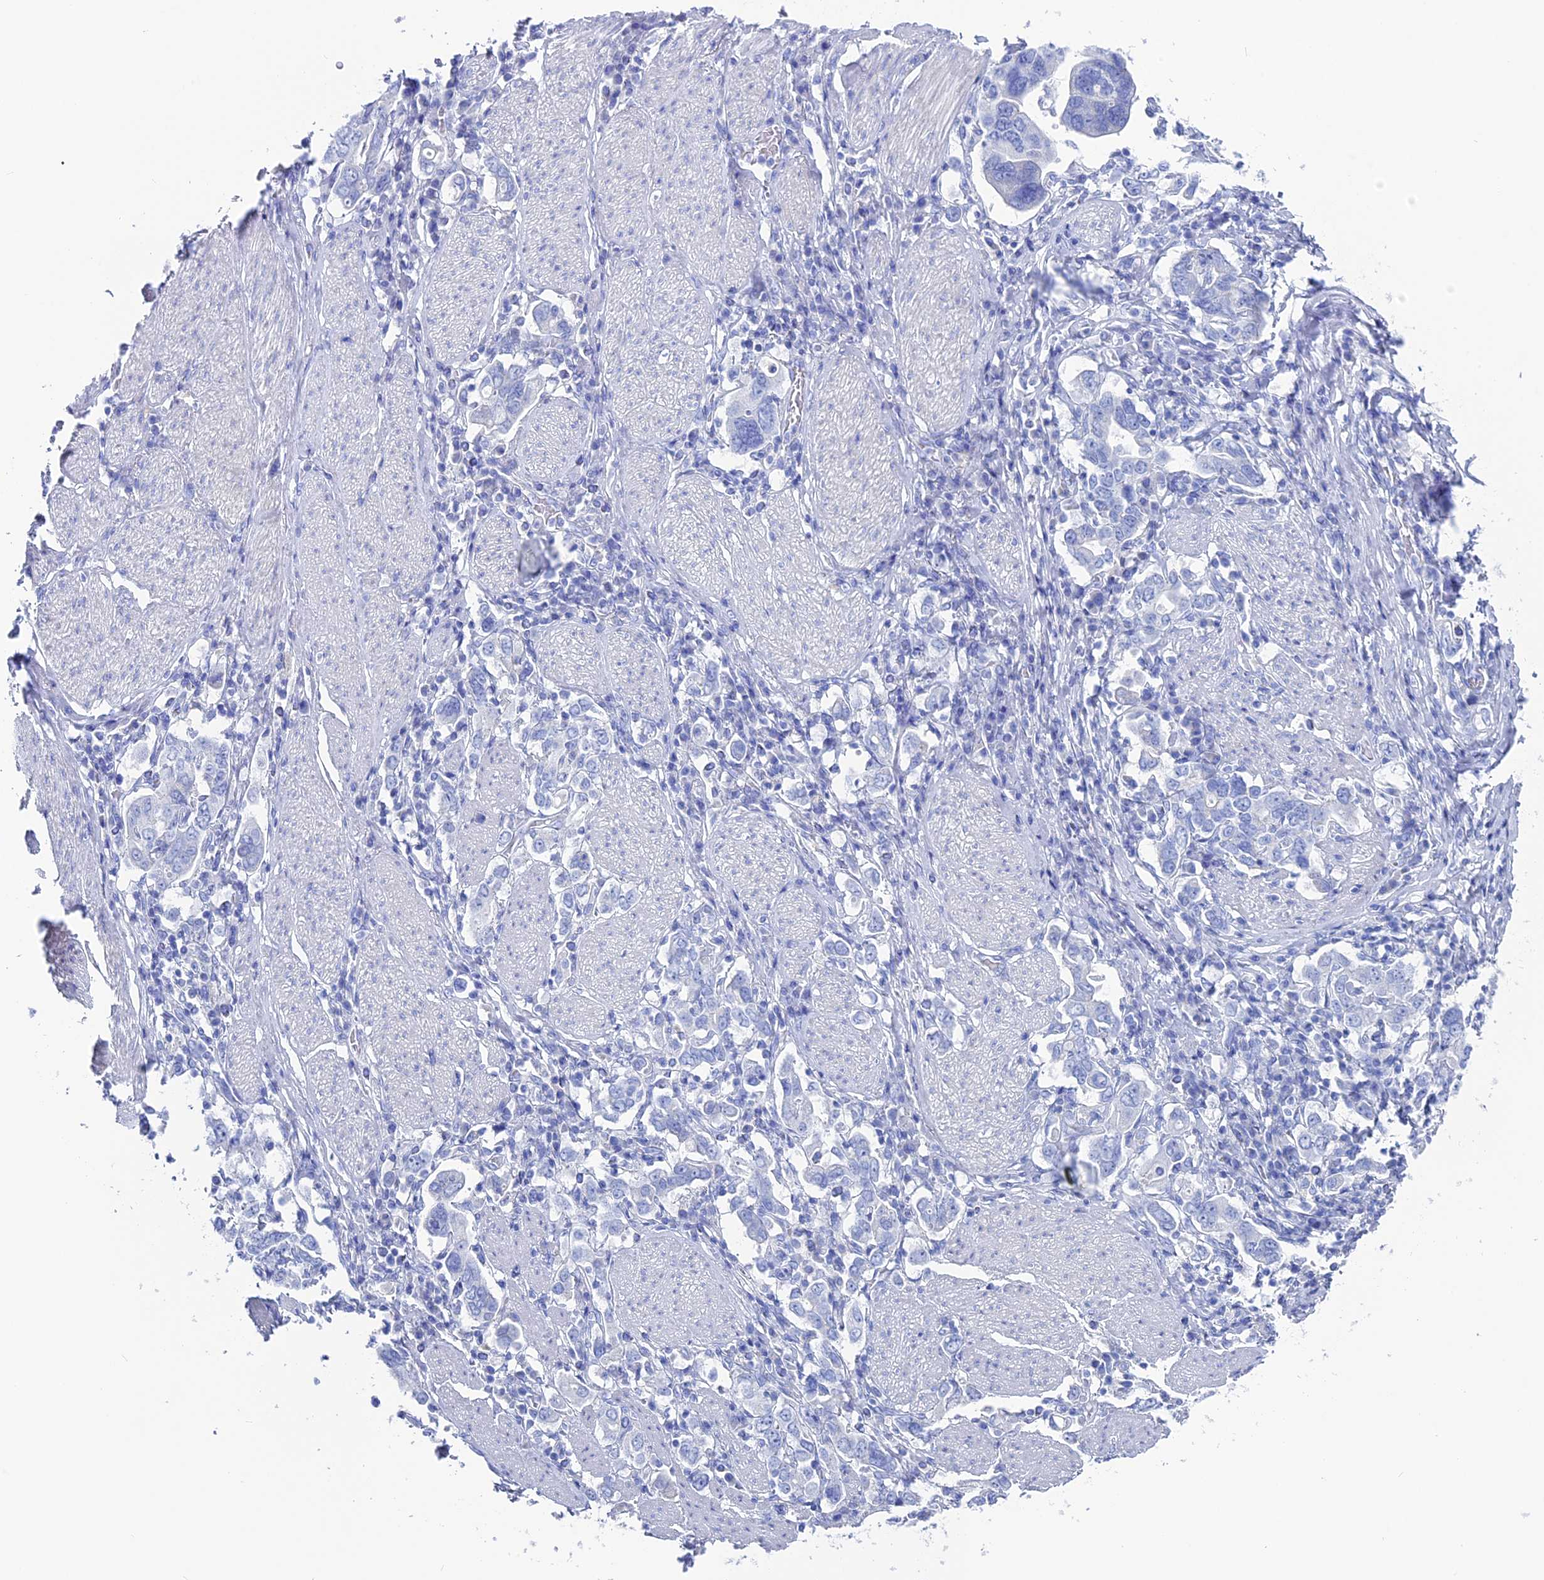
{"staining": {"intensity": "negative", "quantity": "none", "location": "none"}, "tissue": "stomach cancer", "cell_type": "Tumor cells", "image_type": "cancer", "snomed": [{"axis": "morphology", "description": "Adenocarcinoma, NOS"}, {"axis": "topography", "description": "Stomach, upper"}], "caption": "The histopathology image demonstrates no staining of tumor cells in stomach cancer.", "gene": "UNC119", "patient": {"sex": "male", "age": 62}}